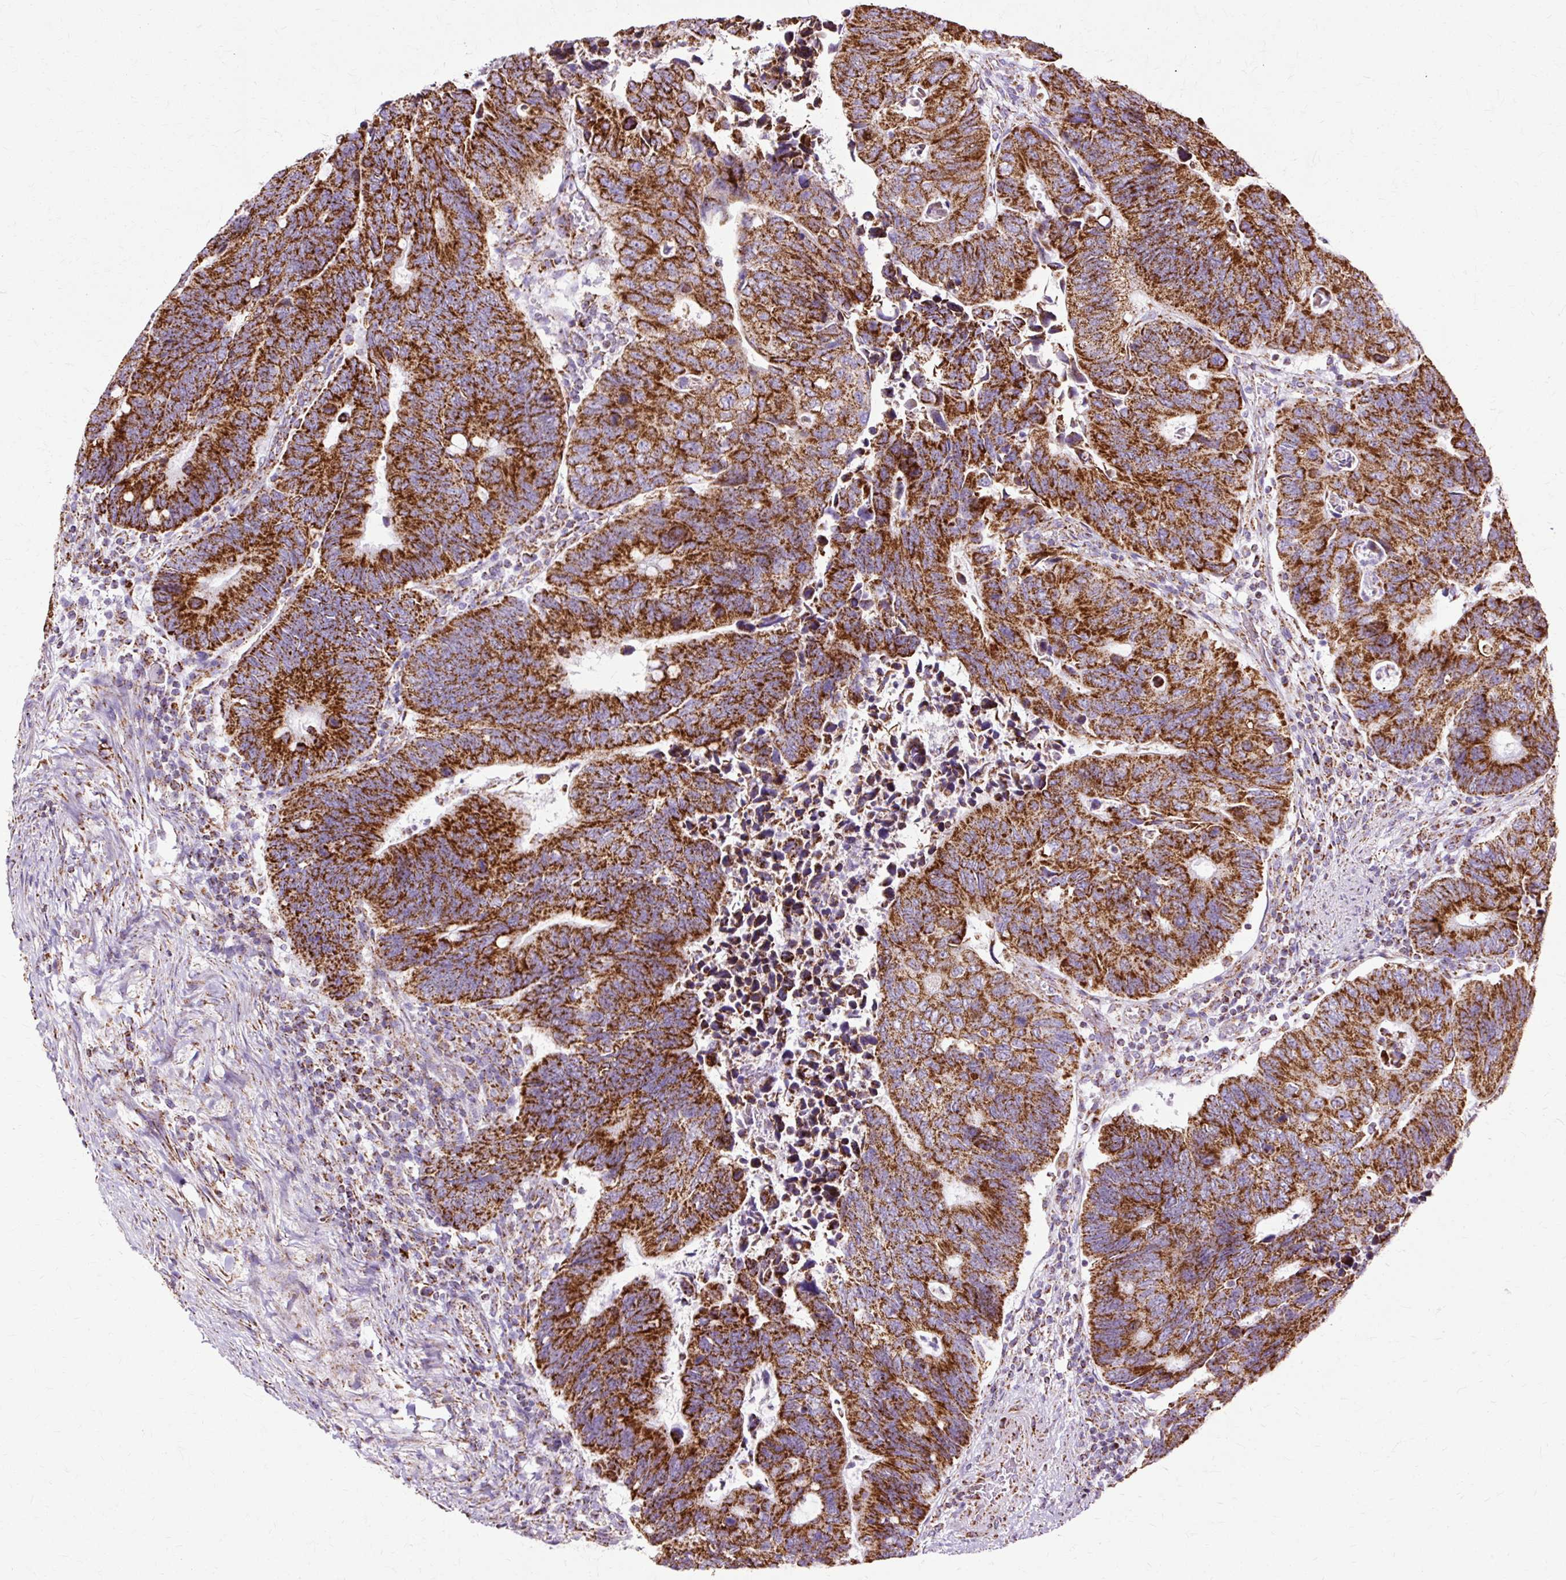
{"staining": {"intensity": "strong", "quantity": ">75%", "location": "cytoplasmic/membranous"}, "tissue": "colorectal cancer", "cell_type": "Tumor cells", "image_type": "cancer", "snomed": [{"axis": "morphology", "description": "Adenocarcinoma, NOS"}, {"axis": "topography", "description": "Colon"}], "caption": "This micrograph exhibits immunohistochemistry staining of colorectal adenocarcinoma, with high strong cytoplasmic/membranous expression in approximately >75% of tumor cells.", "gene": "DLAT", "patient": {"sex": "male", "age": 87}}